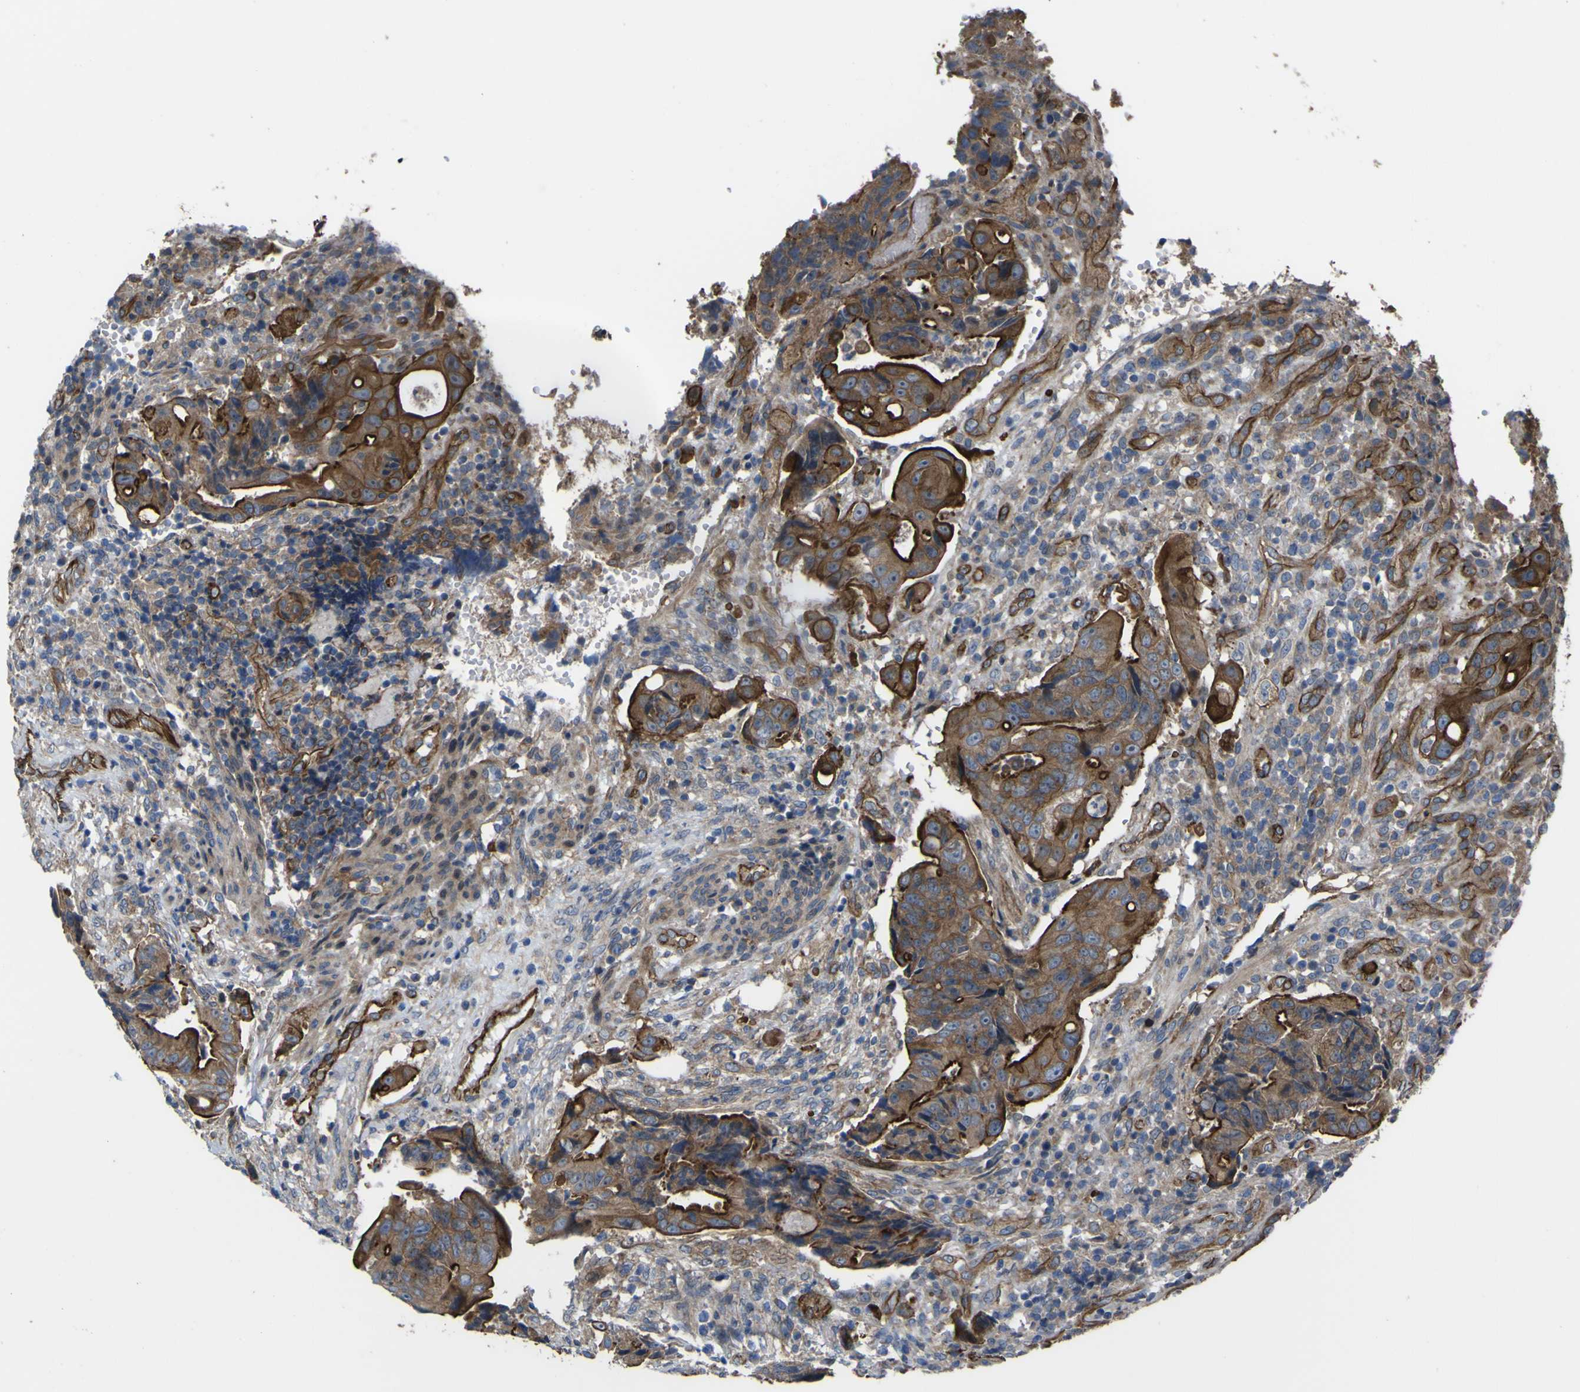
{"staining": {"intensity": "strong", "quantity": ">75%", "location": "cytoplasmic/membranous"}, "tissue": "colorectal cancer", "cell_type": "Tumor cells", "image_type": "cancer", "snomed": [{"axis": "morphology", "description": "Adenocarcinoma, NOS"}, {"axis": "topography", "description": "Colon"}], "caption": "Colorectal cancer (adenocarcinoma) was stained to show a protein in brown. There is high levels of strong cytoplasmic/membranous staining in approximately >75% of tumor cells. (Brightfield microscopy of DAB IHC at high magnification).", "gene": "FBXO30", "patient": {"sex": "female", "age": 57}}